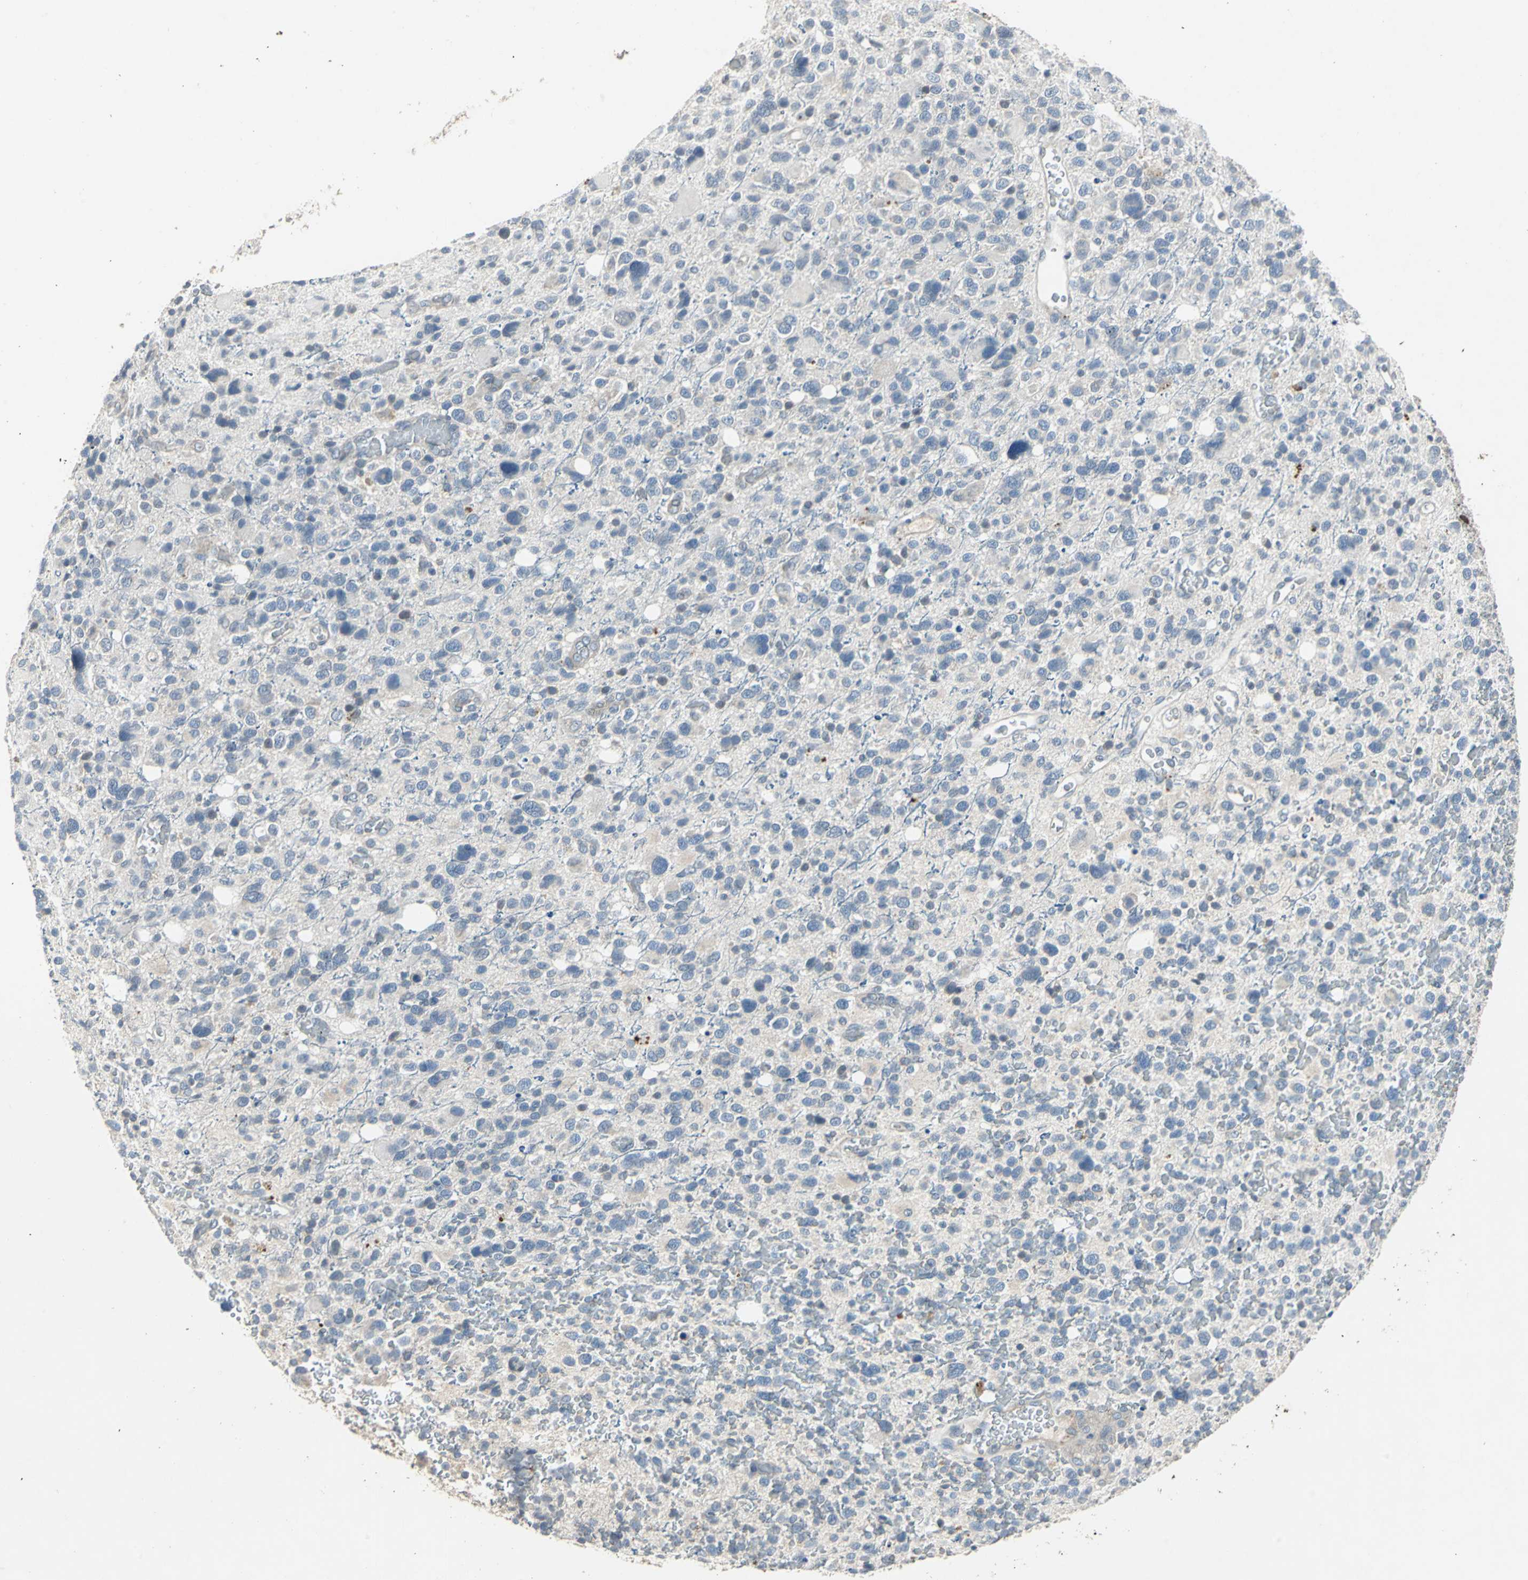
{"staining": {"intensity": "weak", "quantity": "<25%", "location": "cytoplasmic/membranous"}, "tissue": "glioma", "cell_type": "Tumor cells", "image_type": "cancer", "snomed": [{"axis": "morphology", "description": "Glioma, malignant, High grade"}, {"axis": "topography", "description": "Brain"}], "caption": "This is an immunohistochemistry micrograph of human glioma. There is no positivity in tumor cells.", "gene": "SLC2A13", "patient": {"sex": "male", "age": 48}}